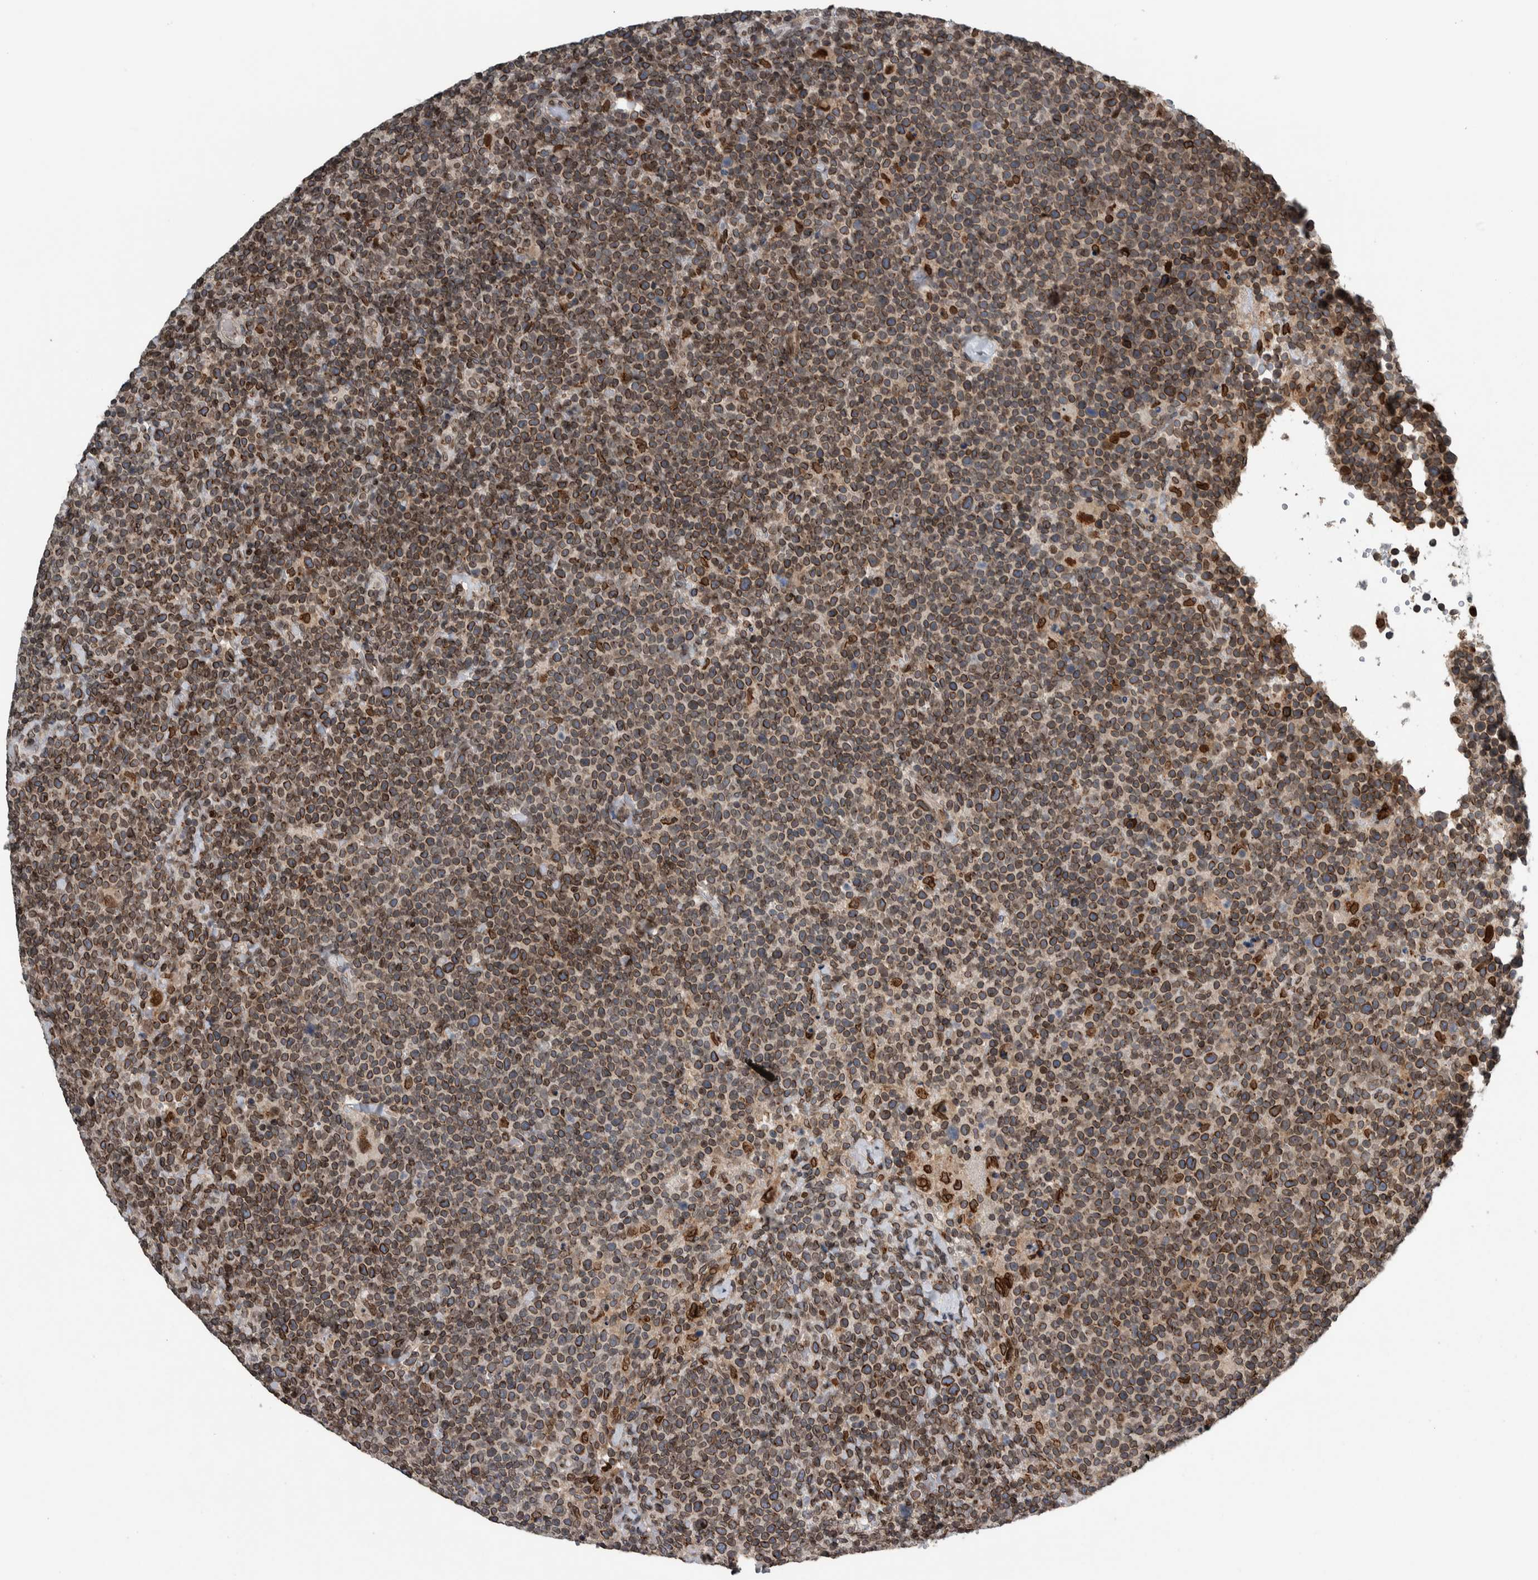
{"staining": {"intensity": "moderate", "quantity": ">75%", "location": "cytoplasmic/membranous,nuclear"}, "tissue": "lymphoma", "cell_type": "Tumor cells", "image_type": "cancer", "snomed": [{"axis": "morphology", "description": "Malignant lymphoma, non-Hodgkin's type, High grade"}, {"axis": "topography", "description": "Lymph node"}], "caption": "High-magnification brightfield microscopy of malignant lymphoma, non-Hodgkin's type (high-grade) stained with DAB (3,3'-diaminobenzidine) (brown) and counterstained with hematoxylin (blue). tumor cells exhibit moderate cytoplasmic/membranous and nuclear positivity is identified in about>75% of cells.", "gene": "FAM135B", "patient": {"sex": "male", "age": 61}}